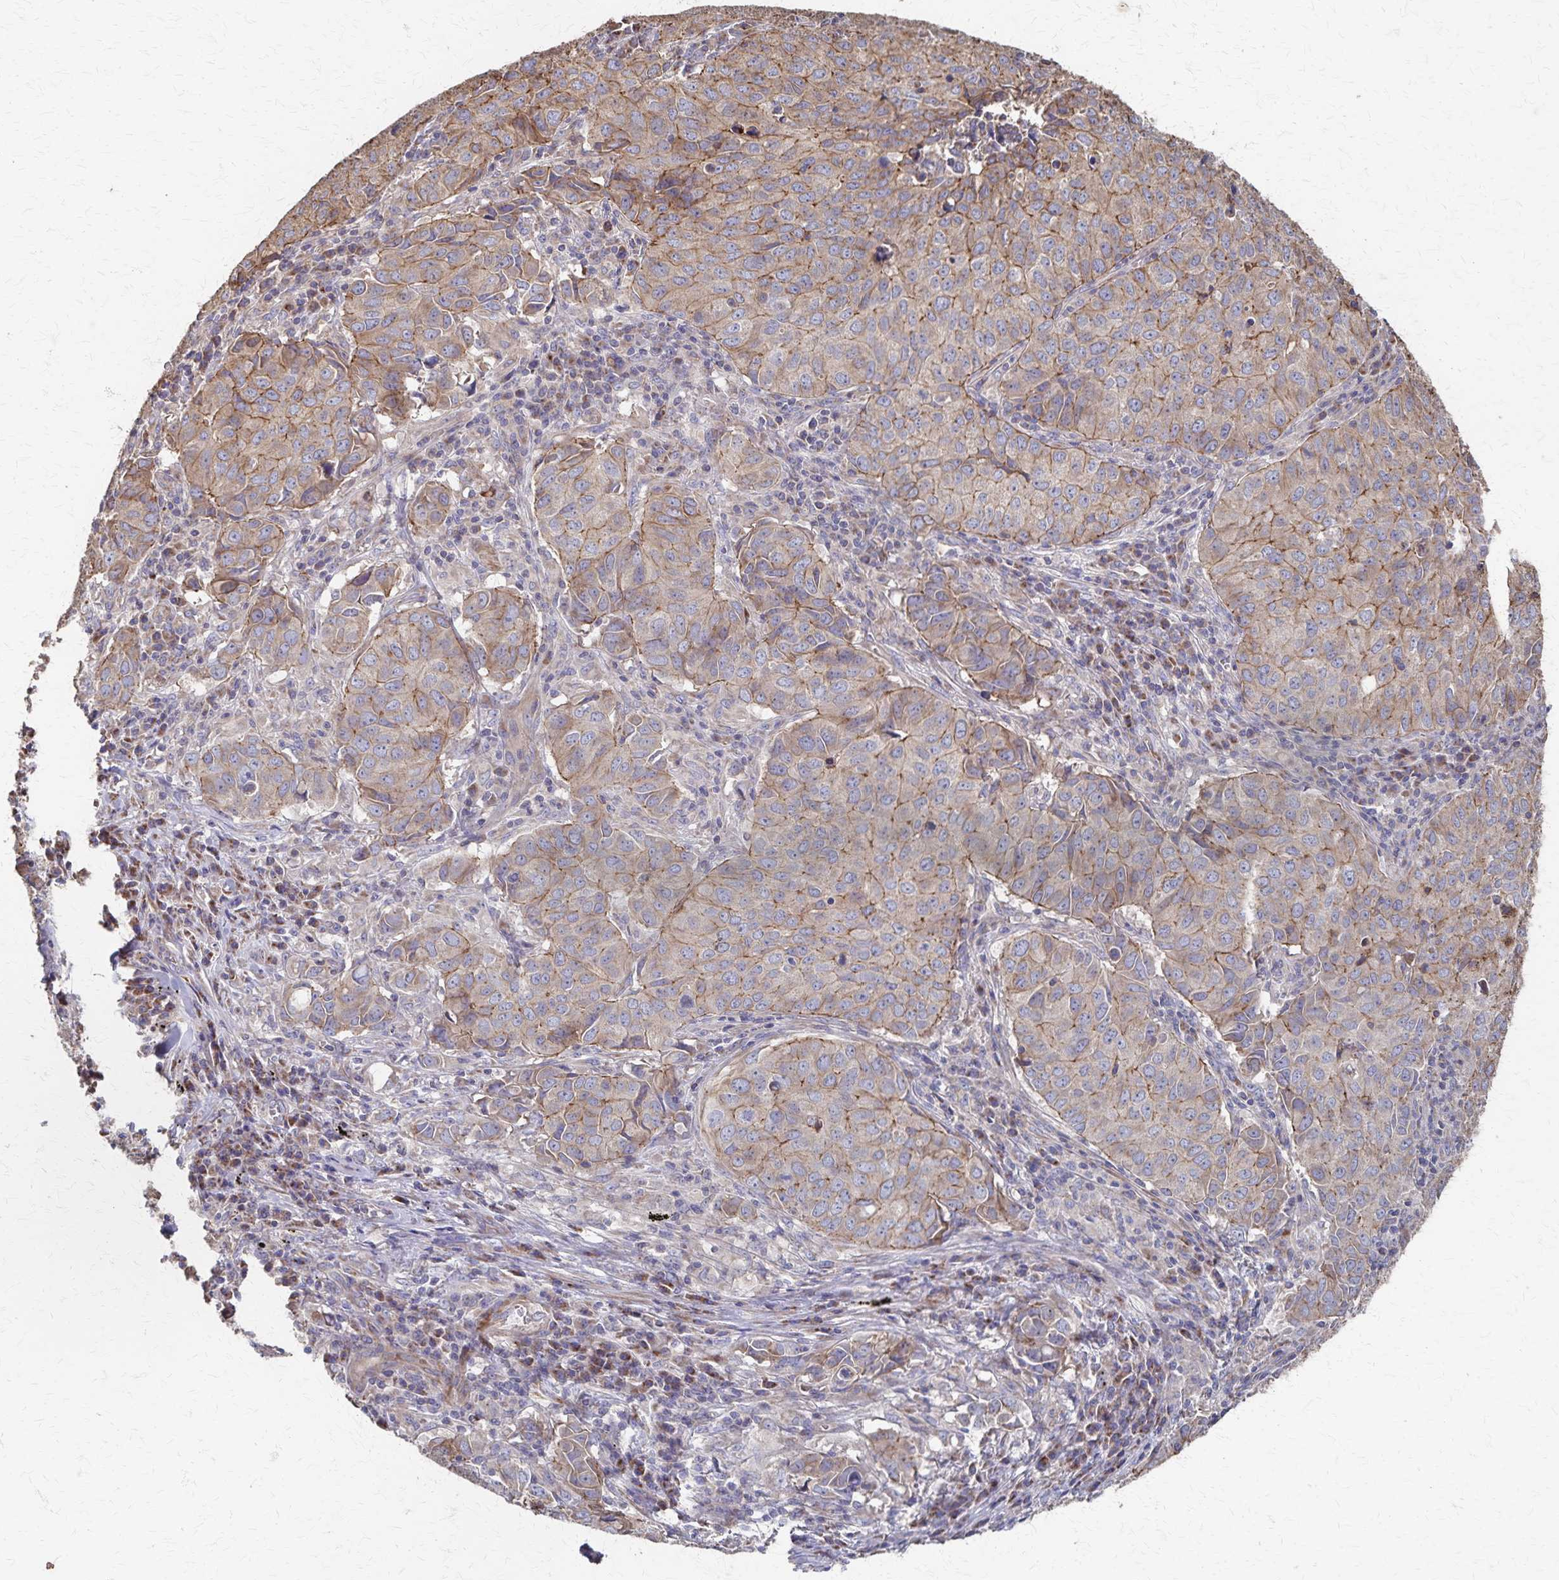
{"staining": {"intensity": "weak", "quantity": "25%-75%", "location": "cytoplasmic/membranous"}, "tissue": "lung cancer", "cell_type": "Tumor cells", "image_type": "cancer", "snomed": [{"axis": "morphology", "description": "Adenocarcinoma, NOS"}, {"axis": "topography", "description": "Lung"}], "caption": "A micrograph of human lung cancer stained for a protein exhibits weak cytoplasmic/membranous brown staining in tumor cells.", "gene": "PGAP2", "patient": {"sex": "female", "age": 50}}